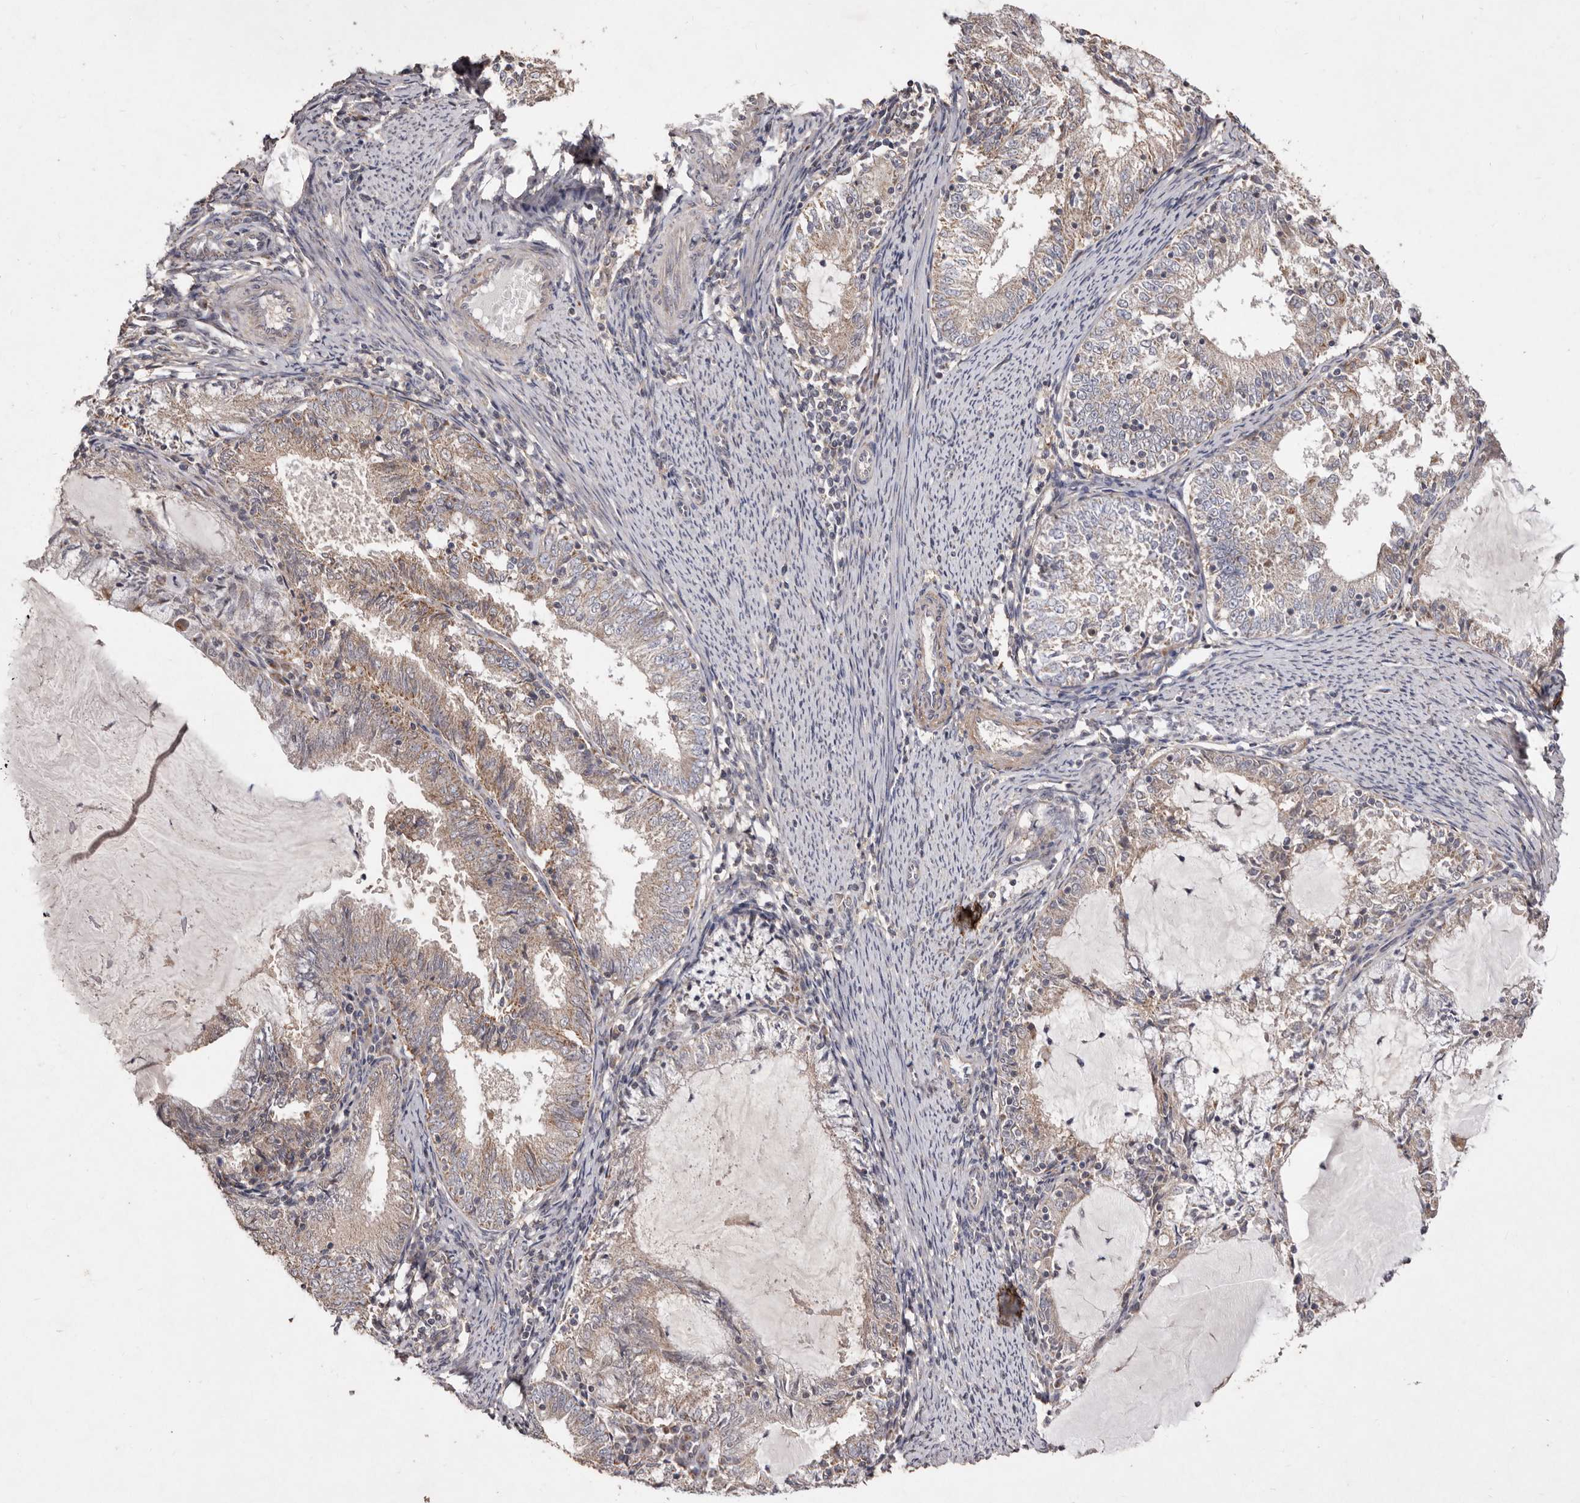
{"staining": {"intensity": "weak", "quantity": "25%-75%", "location": "cytoplasmic/membranous"}, "tissue": "endometrial cancer", "cell_type": "Tumor cells", "image_type": "cancer", "snomed": [{"axis": "morphology", "description": "Adenocarcinoma, NOS"}, {"axis": "topography", "description": "Endometrium"}], "caption": "Endometrial cancer stained for a protein (brown) demonstrates weak cytoplasmic/membranous positive staining in approximately 25%-75% of tumor cells.", "gene": "FLAD1", "patient": {"sex": "female", "age": 57}}